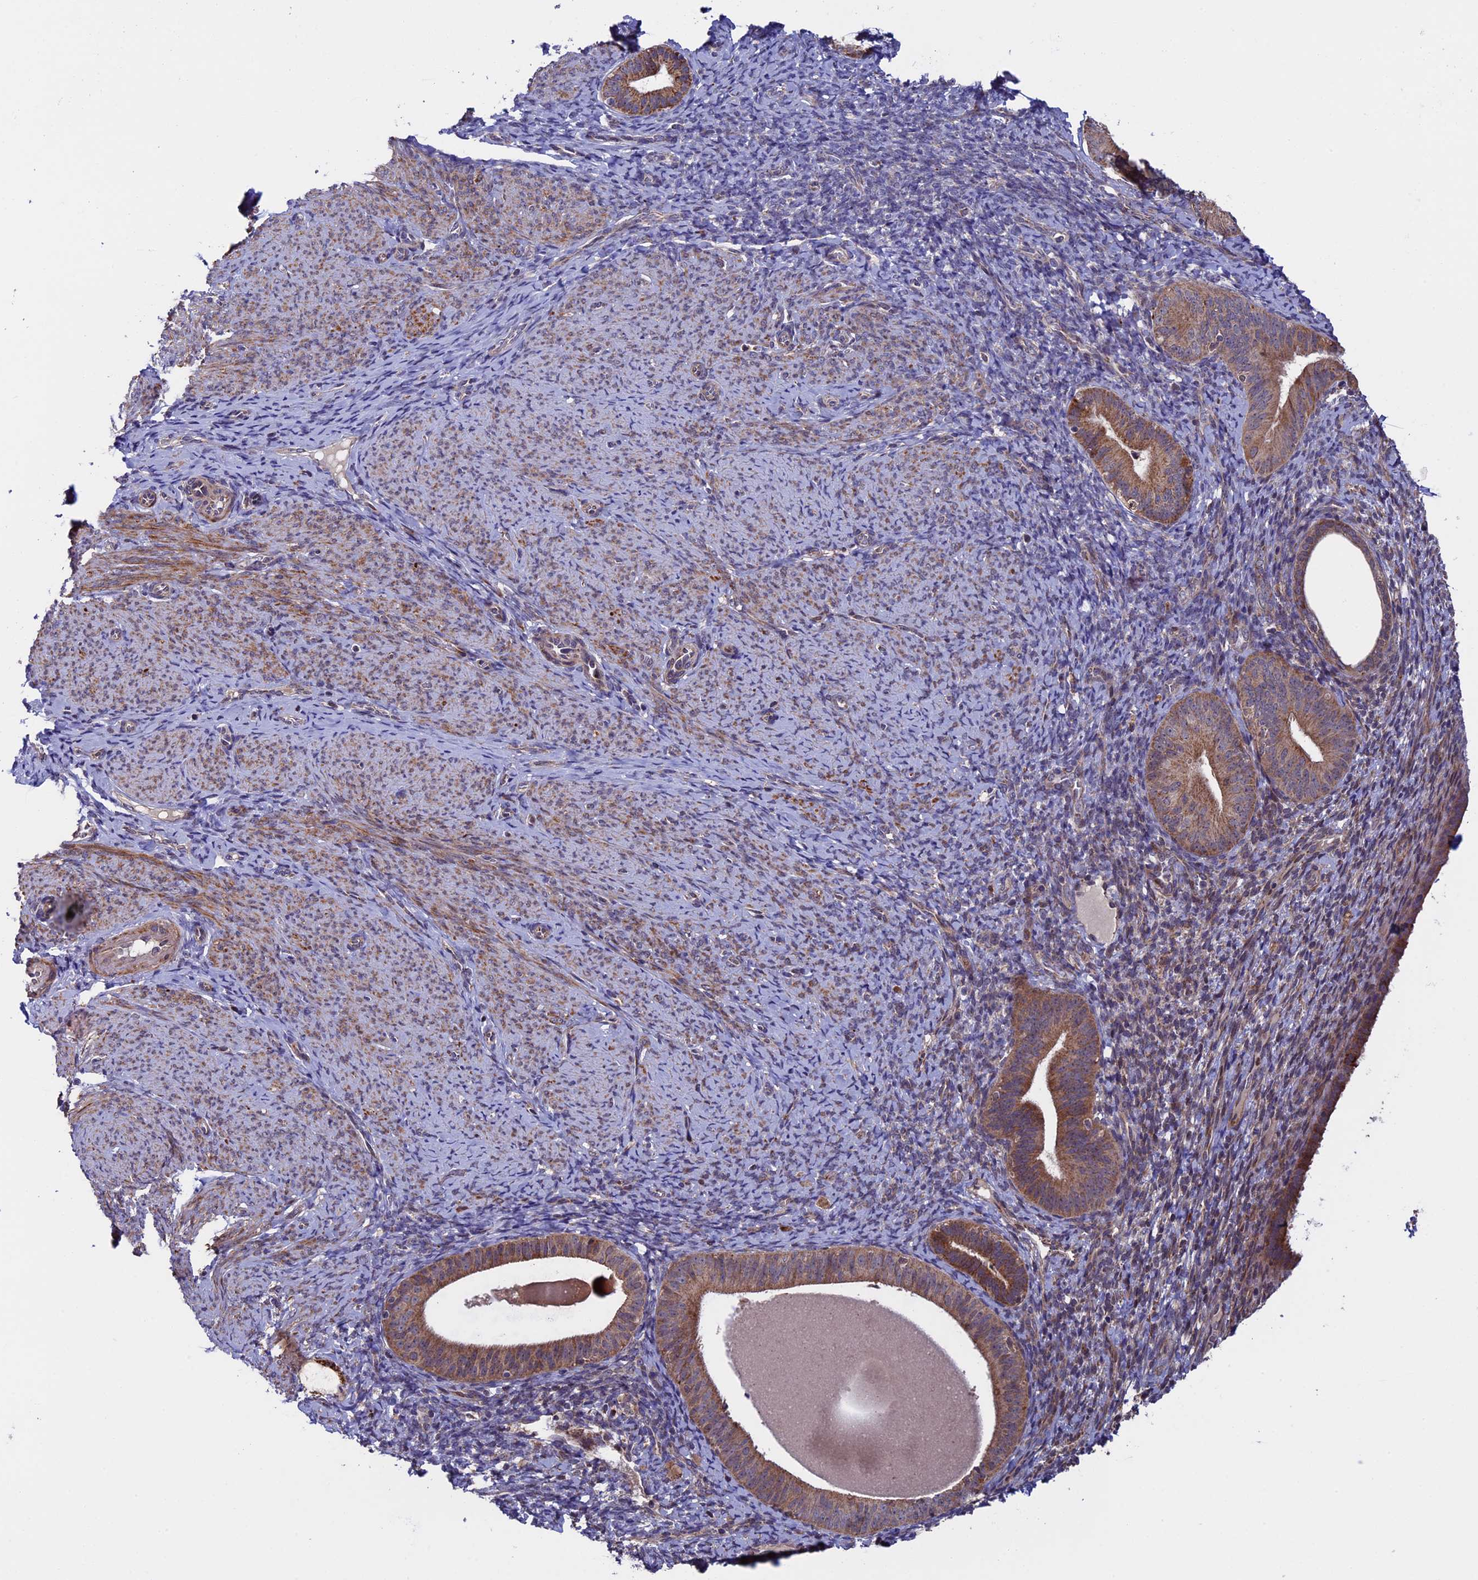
{"staining": {"intensity": "weak", "quantity": "25%-75%", "location": "cytoplasmic/membranous"}, "tissue": "endometrium", "cell_type": "Cells in endometrial stroma", "image_type": "normal", "snomed": [{"axis": "morphology", "description": "Normal tissue, NOS"}, {"axis": "topography", "description": "Endometrium"}], "caption": "Immunohistochemistry (IHC) of normal human endometrium demonstrates low levels of weak cytoplasmic/membranous expression in about 25%-75% of cells in endometrial stroma. The staining was performed using DAB (3,3'-diaminobenzidine), with brown indicating positive protein expression. Nuclei are stained blue with hematoxylin.", "gene": "RNF17", "patient": {"sex": "female", "age": 65}}